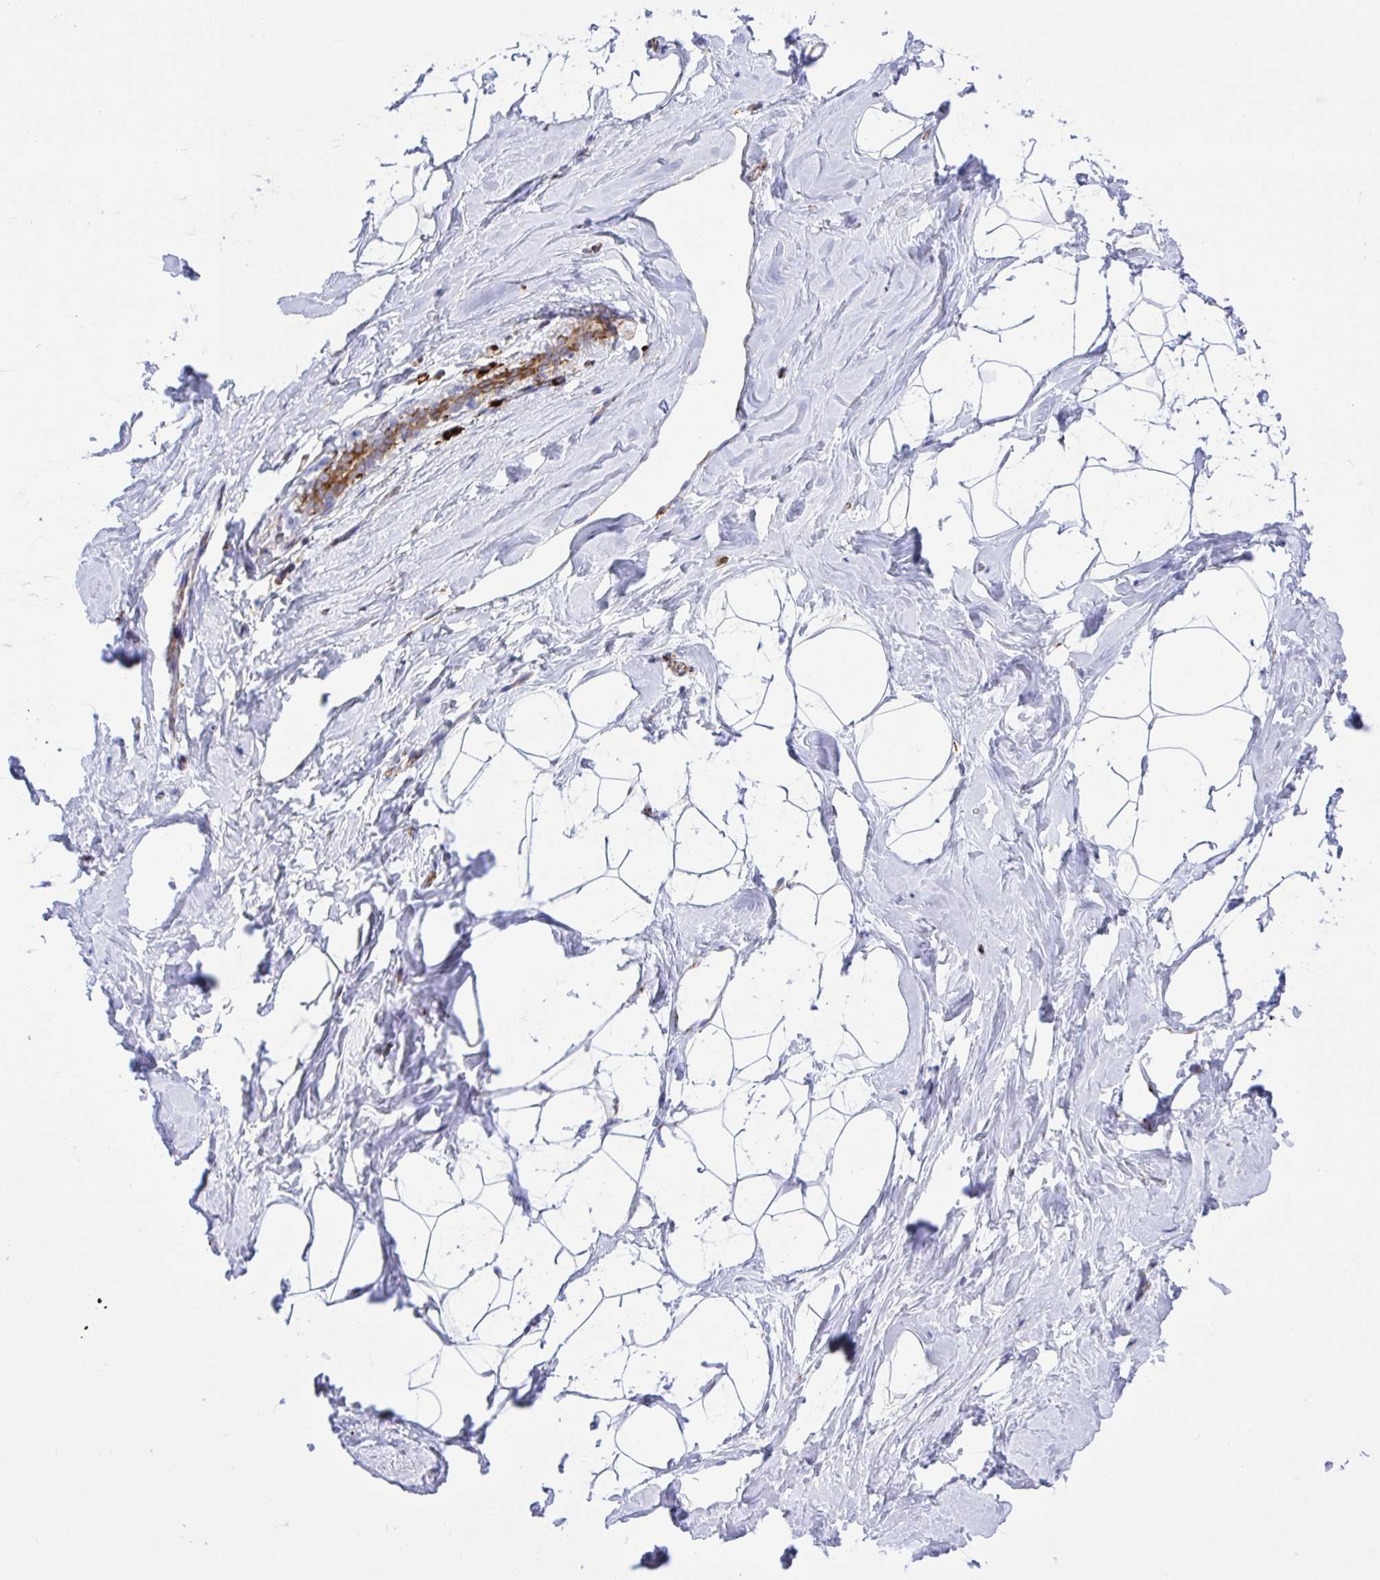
{"staining": {"intensity": "negative", "quantity": "none", "location": "none"}, "tissue": "breast", "cell_type": "Adipocytes", "image_type": "normal", "snomed": [{"axis": "morphology", "description": "Normal tissue, NOS"}, {"axis": "topography", "description": "Breast"}], "caption": "IHC micrograph of normal human breast stained for a protein (brown), which demonstrates no positivity in adipocytes.", "gene": "CLGN", "patient": {"sex": "female", "age": 32}}